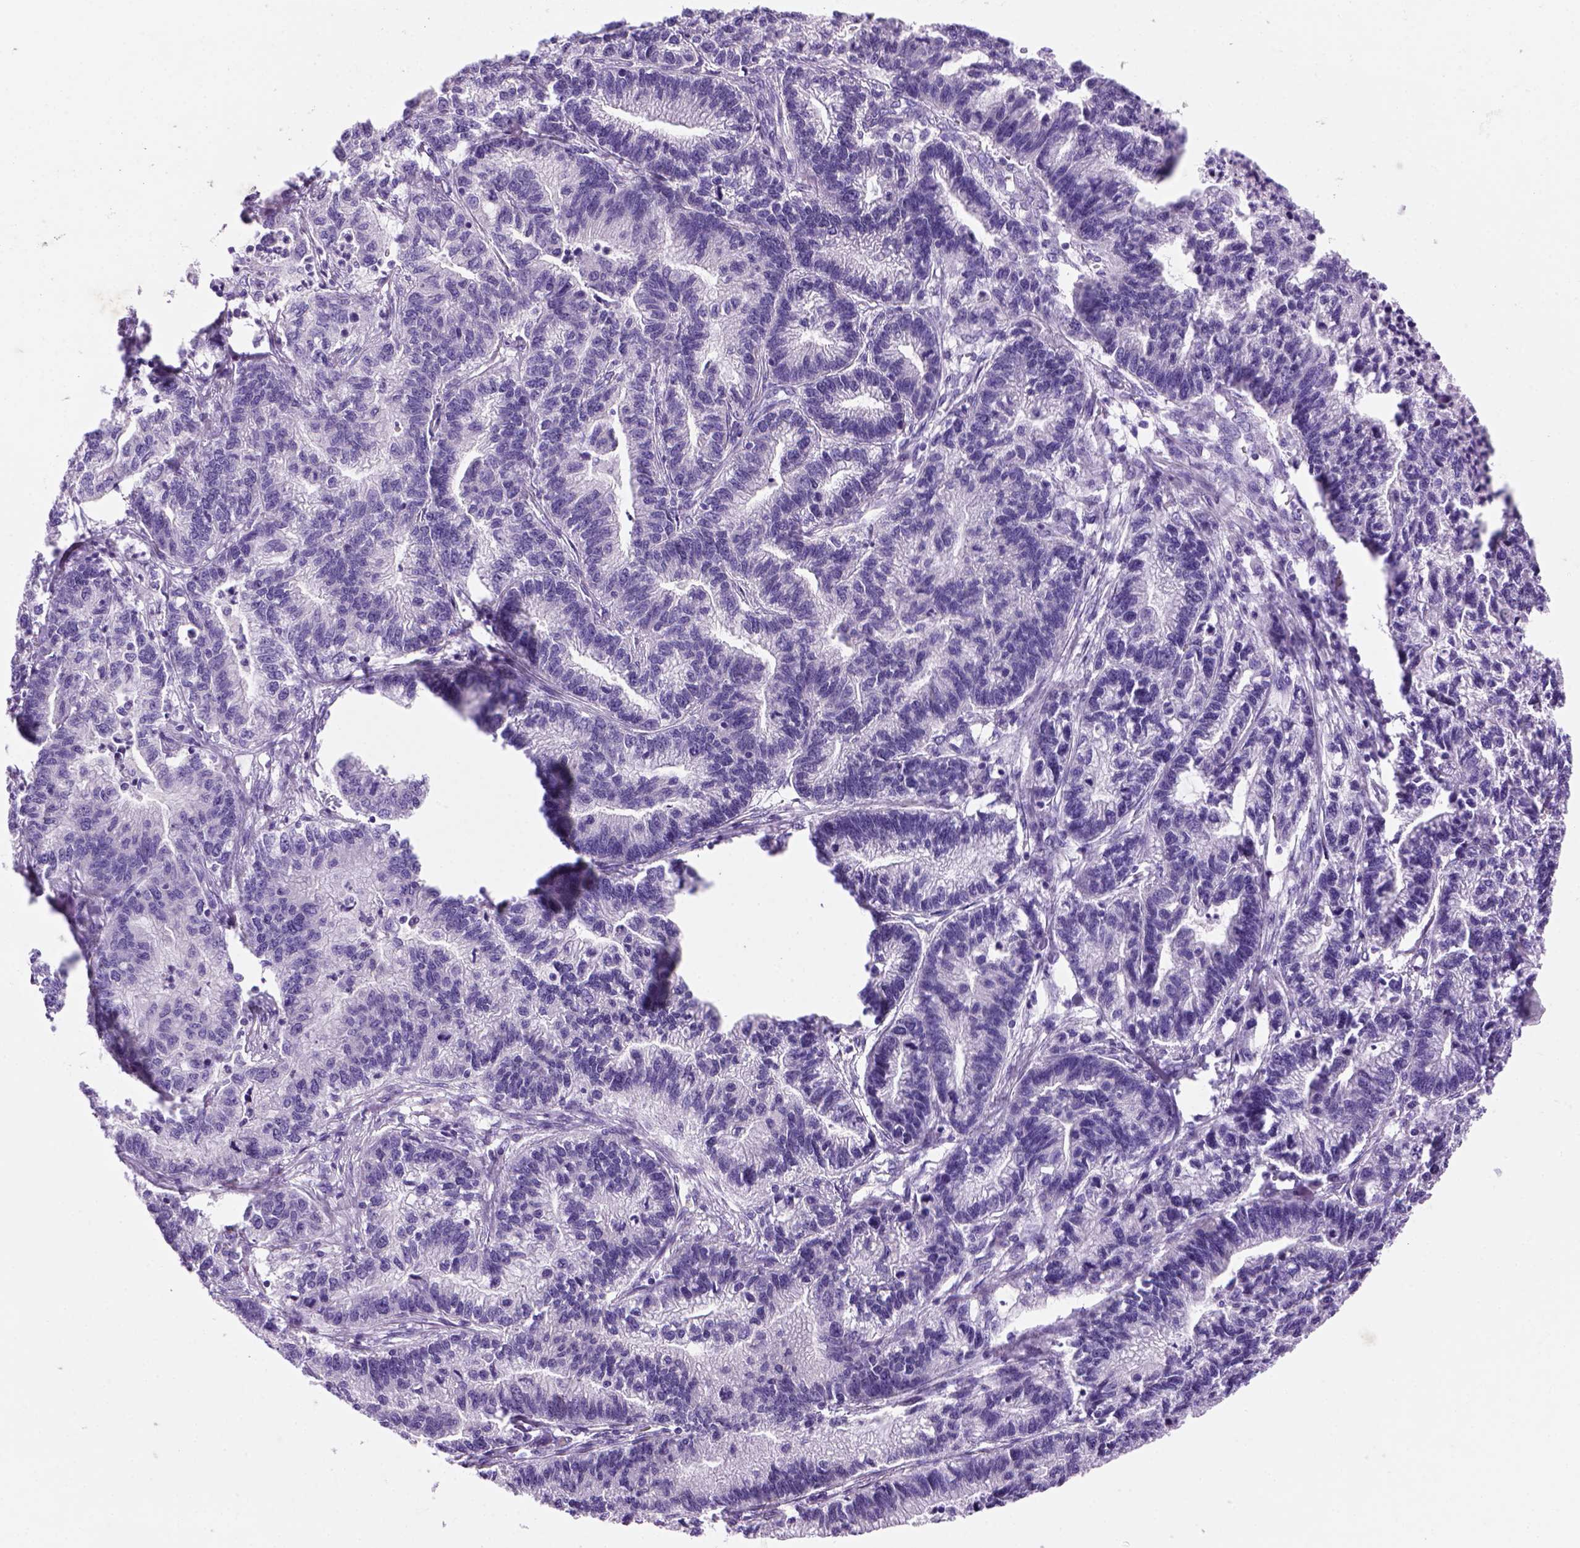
{"staining": {"intensity": "negative", "quantity": "none", "location": "none"}, "tissue": "stomach cancer", "cell_type": "Tumor cells", "image_type": "cancer", "snomed": [{"axis": "morphology", "description": "Adenocarcinoma, NOS"}, {"axis": "topography", "description": "Stomach"}], "caption": "An image of stomach adenocarcinoma stained for a protein displays no brown staining in tumor cells.", "gene": "DNAH11", "patient": {"sex": "male", "age": 83}}